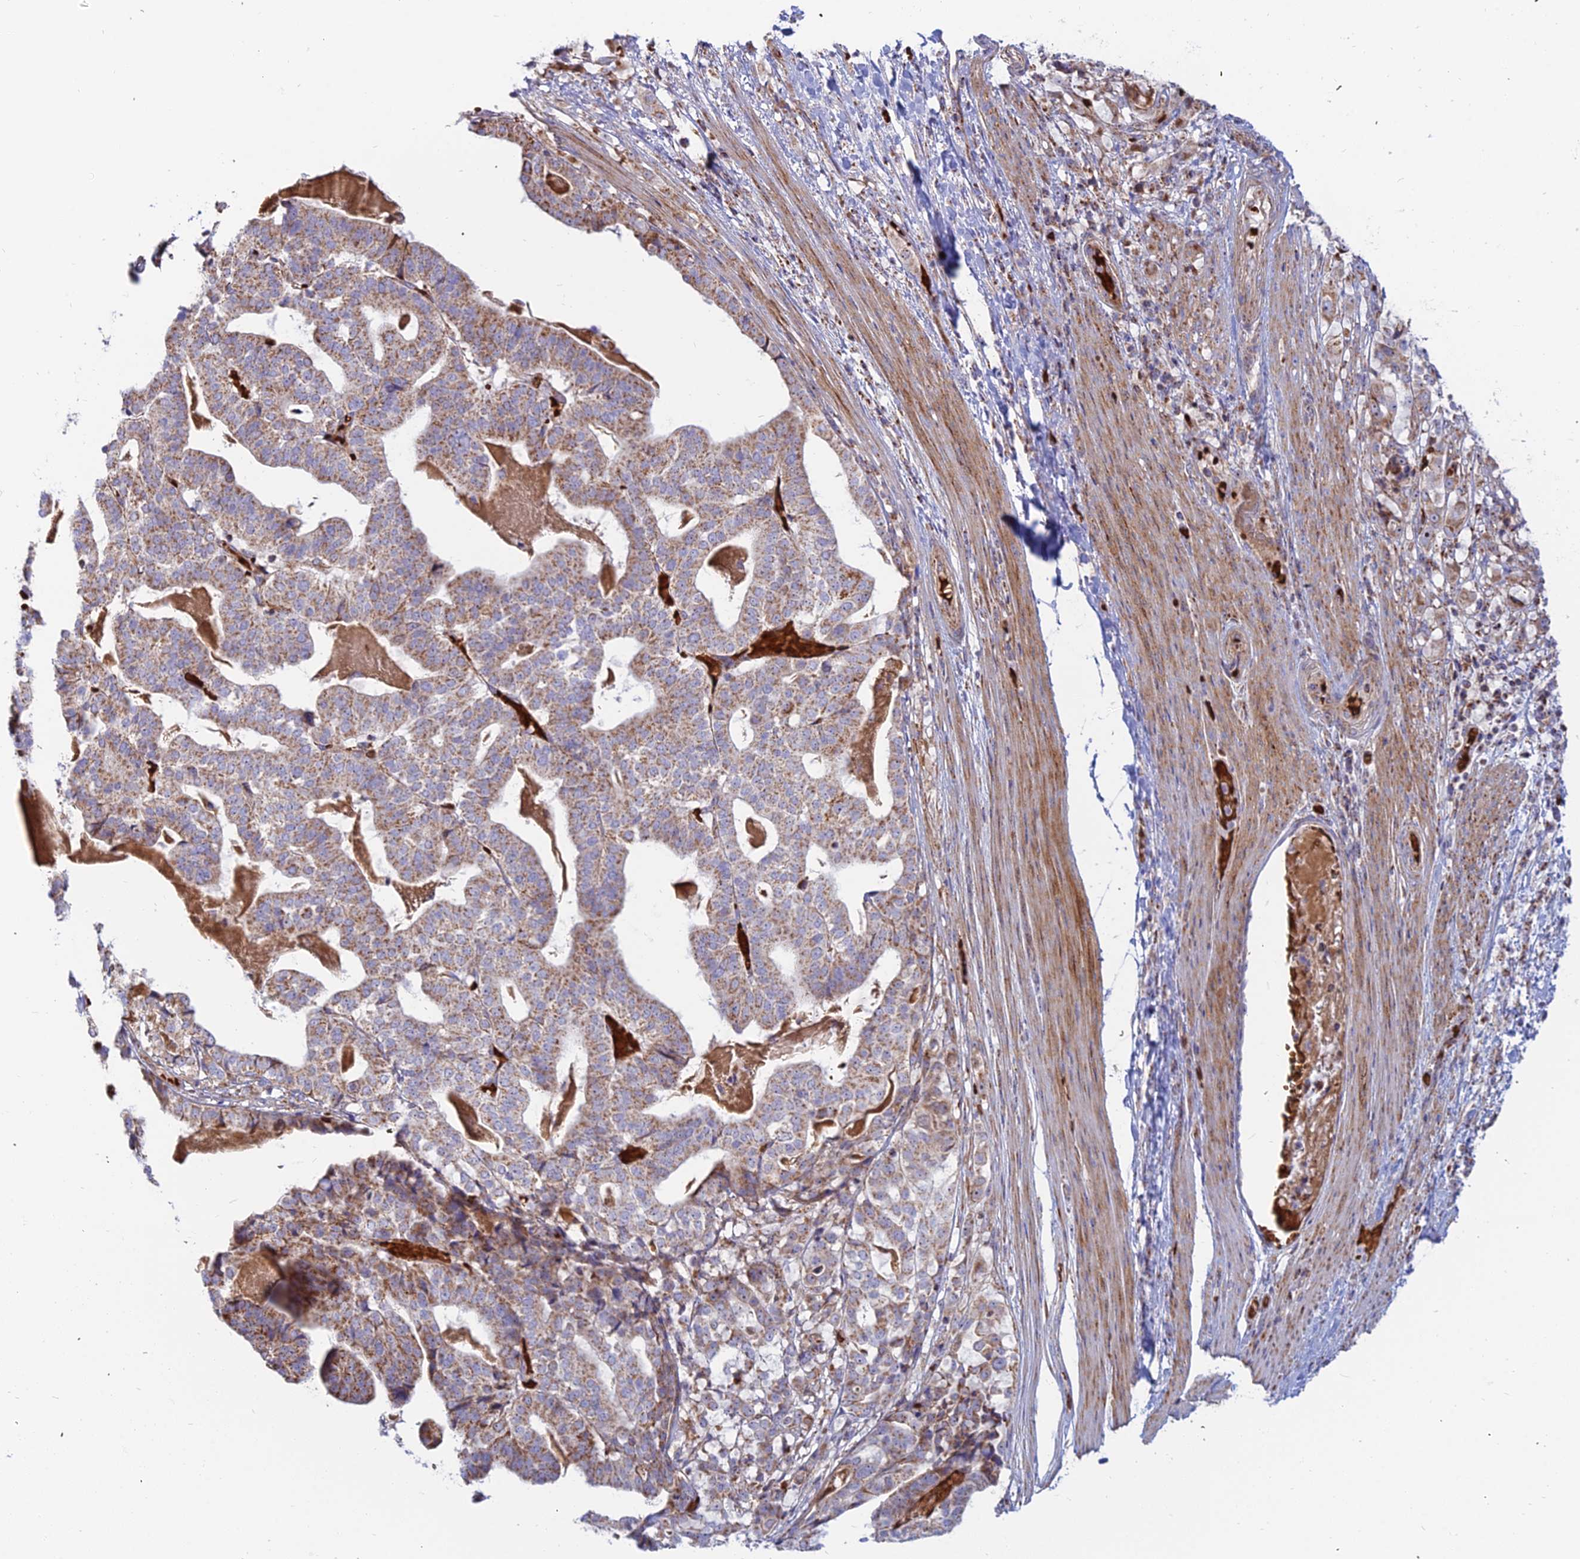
{"staining": {"intensity": "moderate", "quantity": ">75%", "location": "cytoplasmic/membranous"}, "tissue": "stomach cancer", "cell_type": "Tumor cells", "image_type": "cancer", "snomed": [{"axis": "morphology", "description": "Adenocarcinoma, NOS"}, {"axis": "topography", "description": "Stomach"}], "caption": "A micrograph of adenocarcinoma (stomach) stained for a protein demonstrates moderate cytoplasmic/membranous brown staining in tumor cells.", "gene": "SLC35F4", "patient": {"sex": "male", "age": 48}}